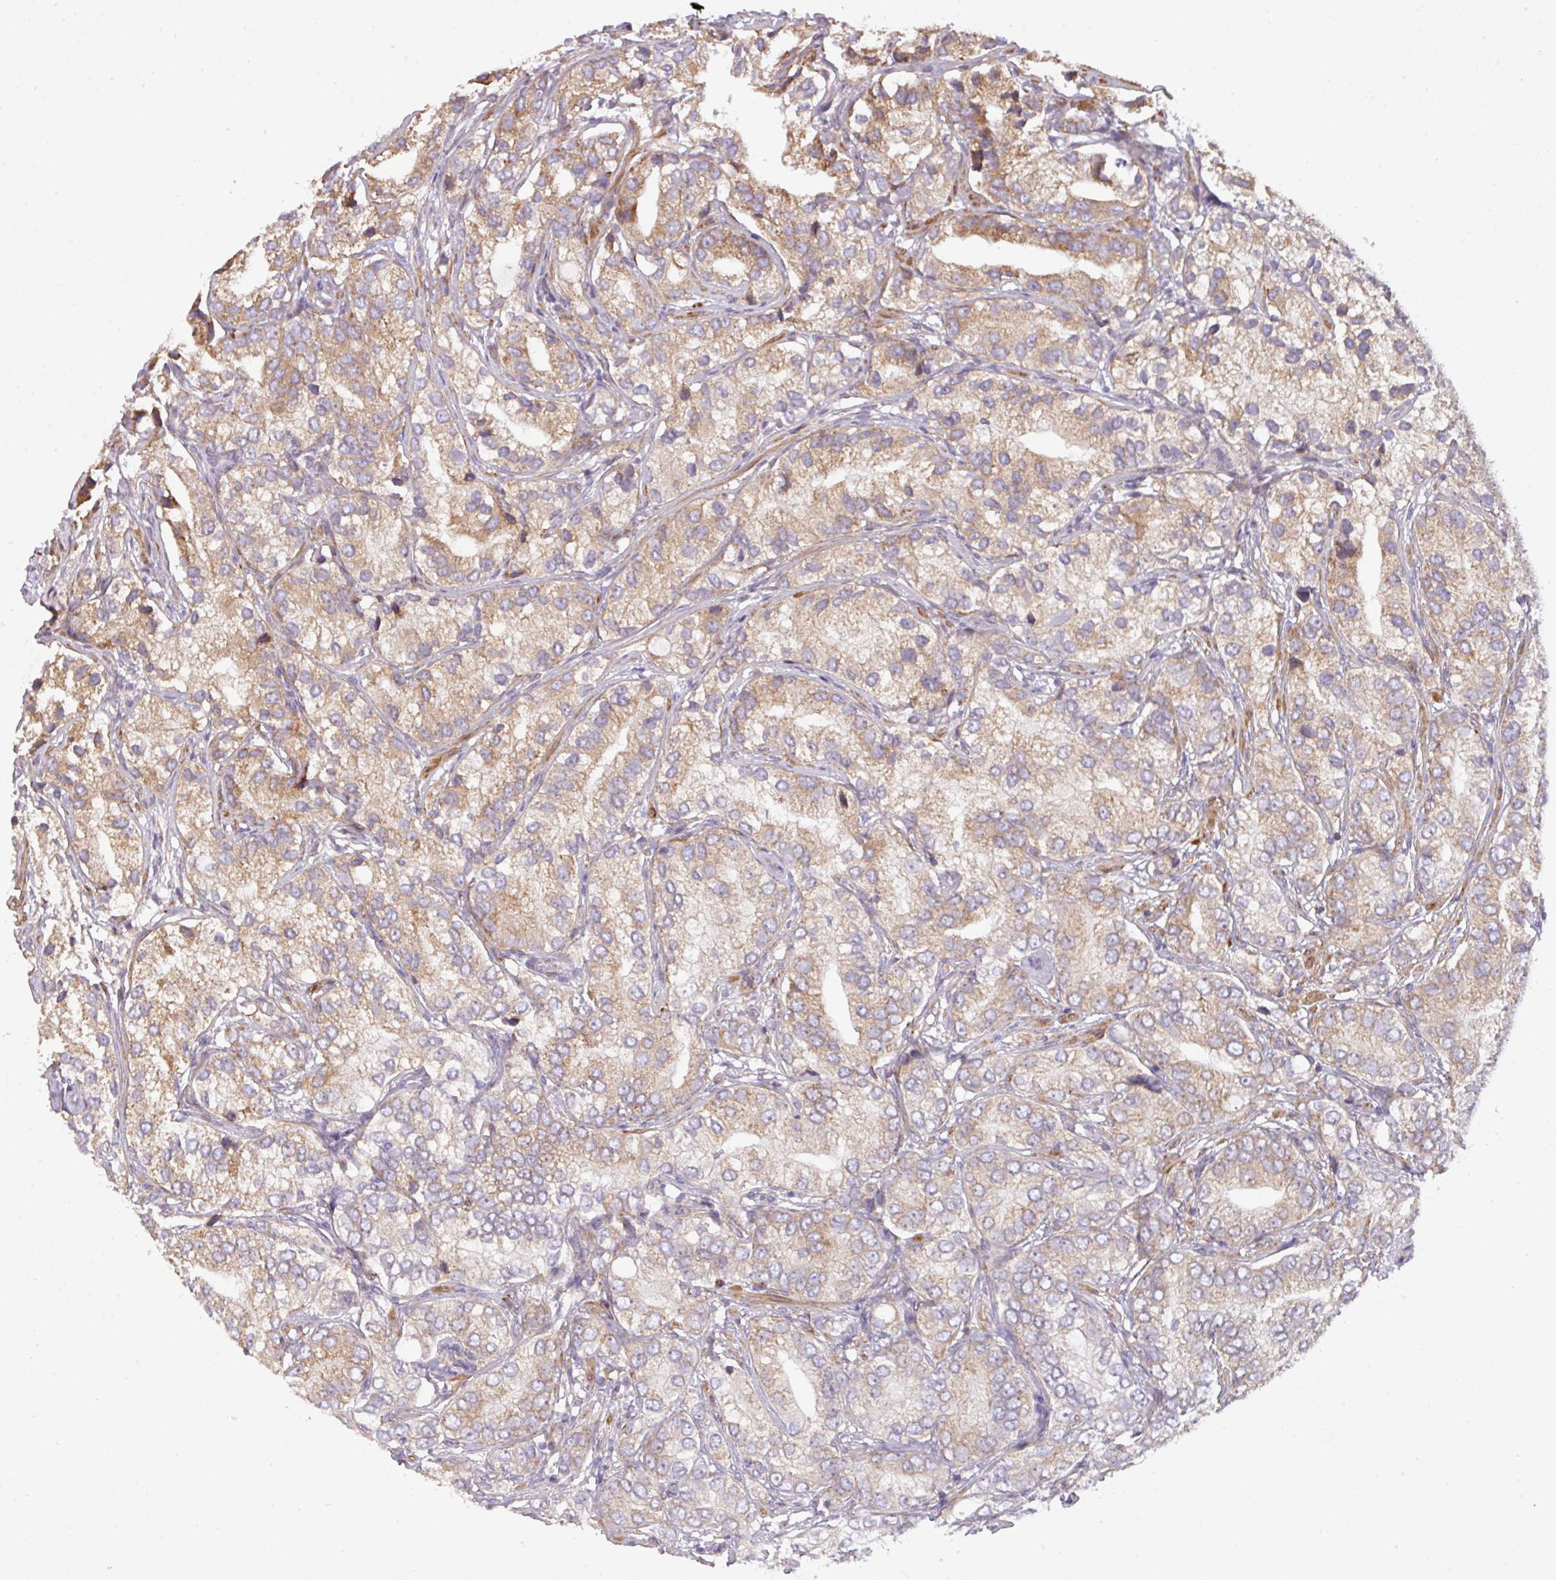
{"staining": {"intensity": "weak", "quantity": "25%-75%", "location": "cytoplasmic/membranous"}, "tissue": "prostate cancer", "cell_type": "Tumor cells", "image_type": "cancer", "snomed": [{"axis": "morphology", "description": "Adenocarcinoma, High grade"}, {"axis": "topography", "description": "Prostate"}], "caption": "Protein staining shows weak cytoplasmic/membranous expression in about 25%-75% of tumor cells in prostate cancer (high-grade adenocarcinoma).", "gene": "LRRC41", "patient": {"sex": "male", "age": 82}}